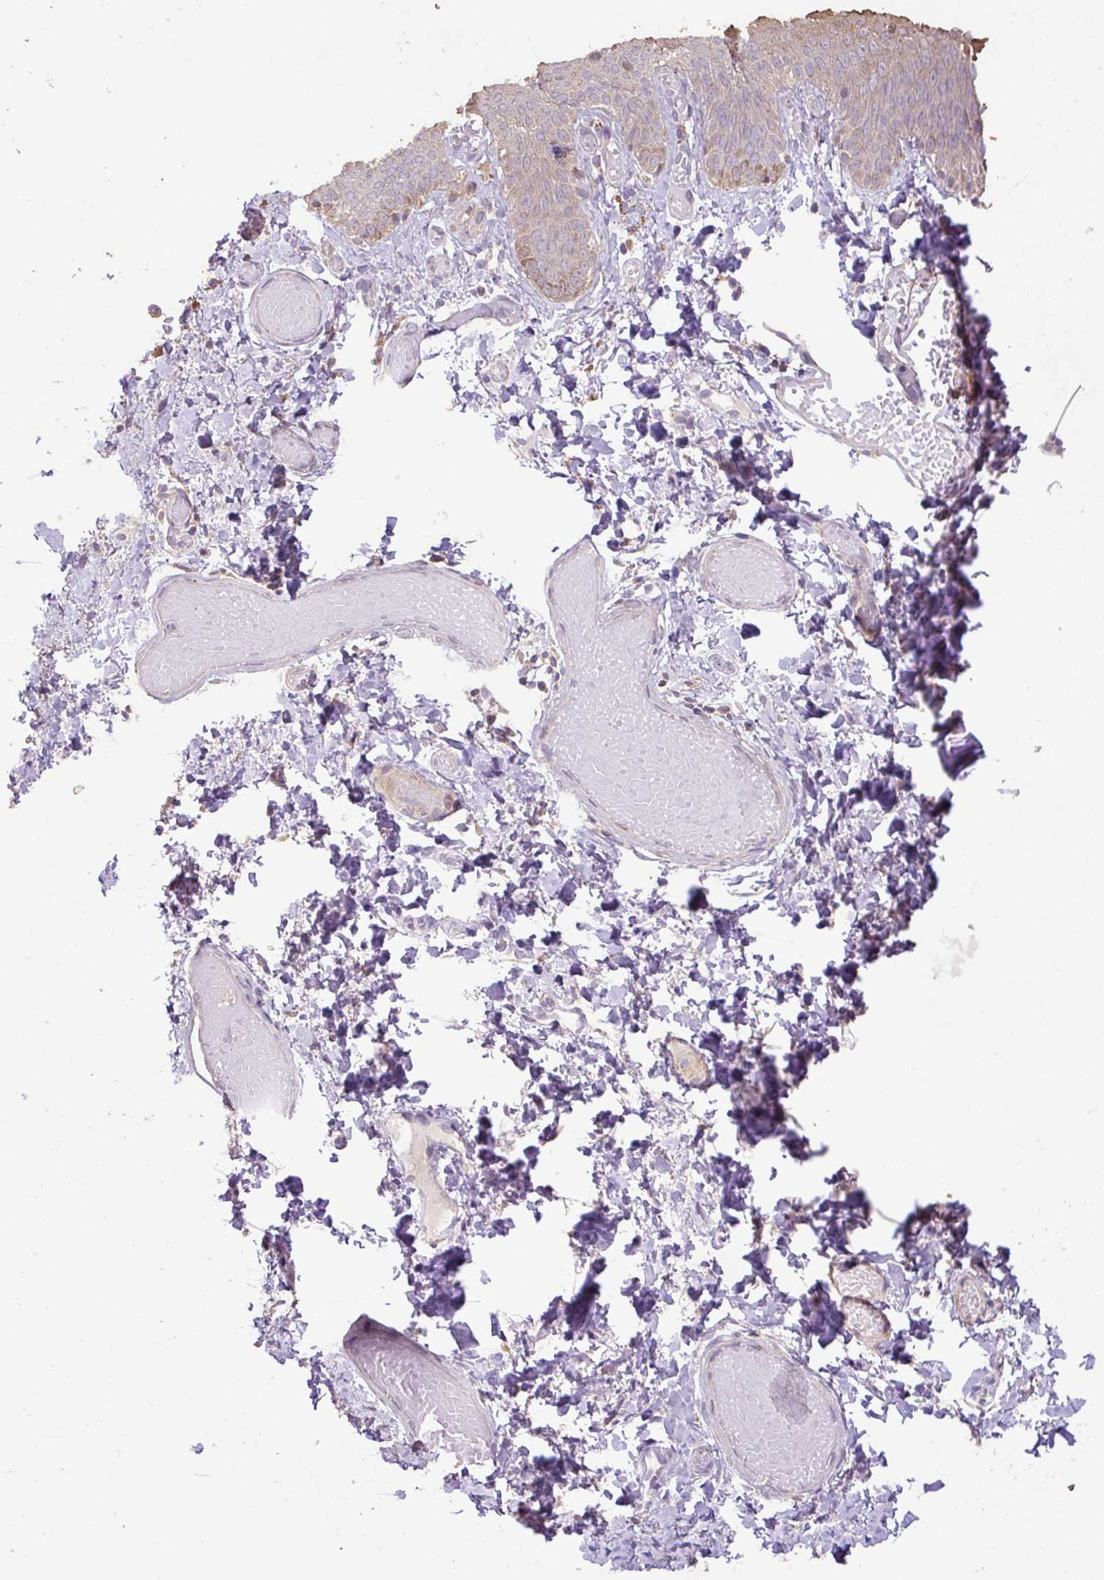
{"staining": {"intensity": "weak", "quantity": "<25%", "location": "cytoplasmic/membranous"}, "tissue": "skin", "cell_type": "Epidermal cells", "image_type": "normal", "snomed": [{"axis": "morphology", "description": "Normal tissue, NOS"}, {"axis": "topography", "description": "Anal"}], "caption": "High magnification brightfield microscopy of unremarkable skin stained with DAB (3,3'-diaminobenzidine) (brown) and counterstained with hematoxylin (blue): epidermal cells show no significant staining. (Brightfield microscopy of DAB (3,3'-diaminobenzidine) IHC at high magnification).", "gene": "ABR", "patient": {"sex": "female", "age": 40}}